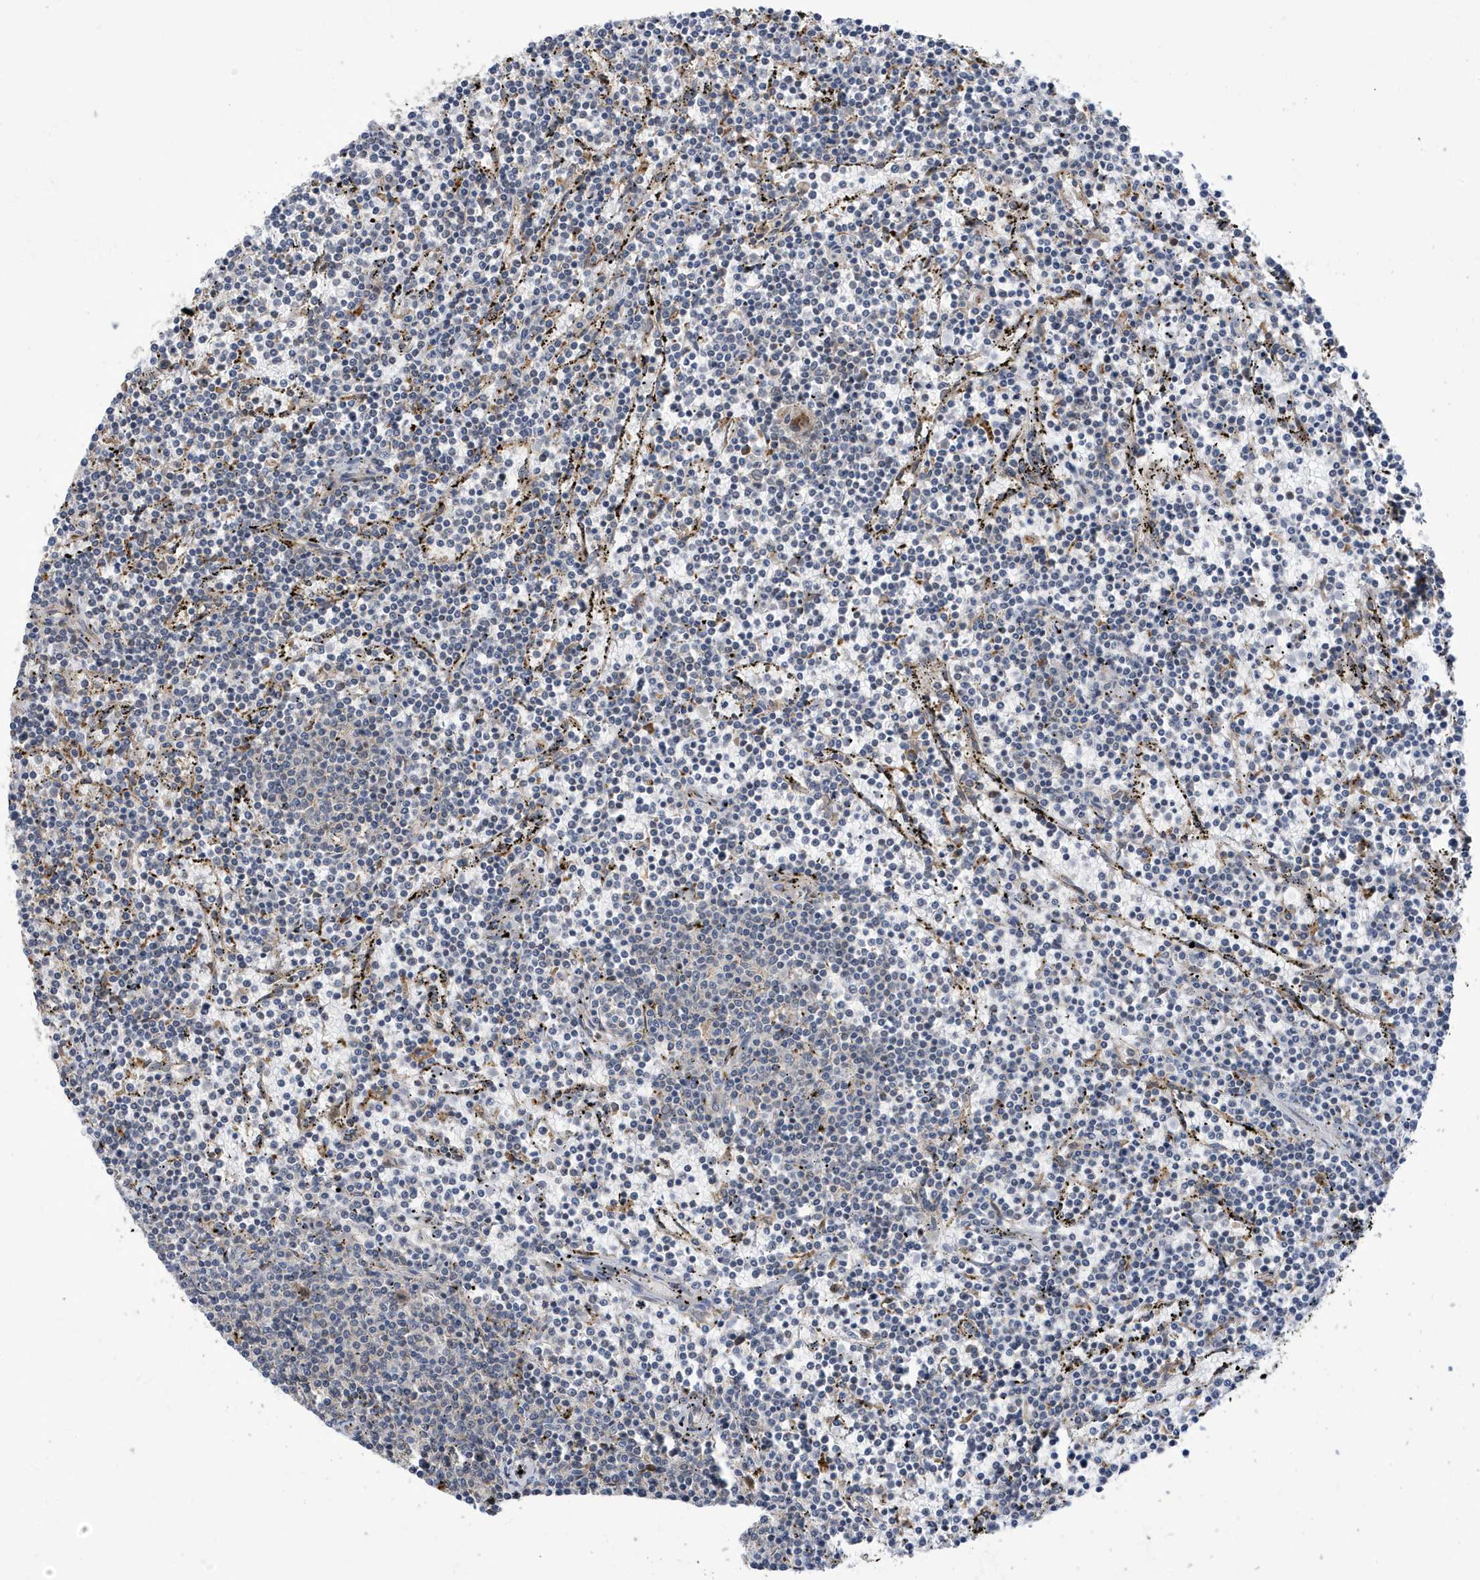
{"staining": {"intensity": "negative", "quantity": "none", "location": "none"}, "tissue": "lymphoma", "cell_type": "Tumor cells", "image_type": "cancer", "snomed": [{"axis": "morphology", "description": "Malignant lymphoma, non-Hodgkin's type, Low grade"}, {"axis": "topography", "description": "Spleen"}], "caption": "This micrograph is of malignant lymphoma, non-Hodgkin's type (low-grade) stained with immunohistochemistry (IHC) to label a protein in brown with the nuclei are counter-stained blue. There is no positivity in tumor cells. (DAB (3,3'-diaminobenzidine) immunohistochemistry (IHC) visualized using brightfield microscopy, high magnification).", "gene": "ZNF507", "patient": {"sex": "female", "age": 50}}